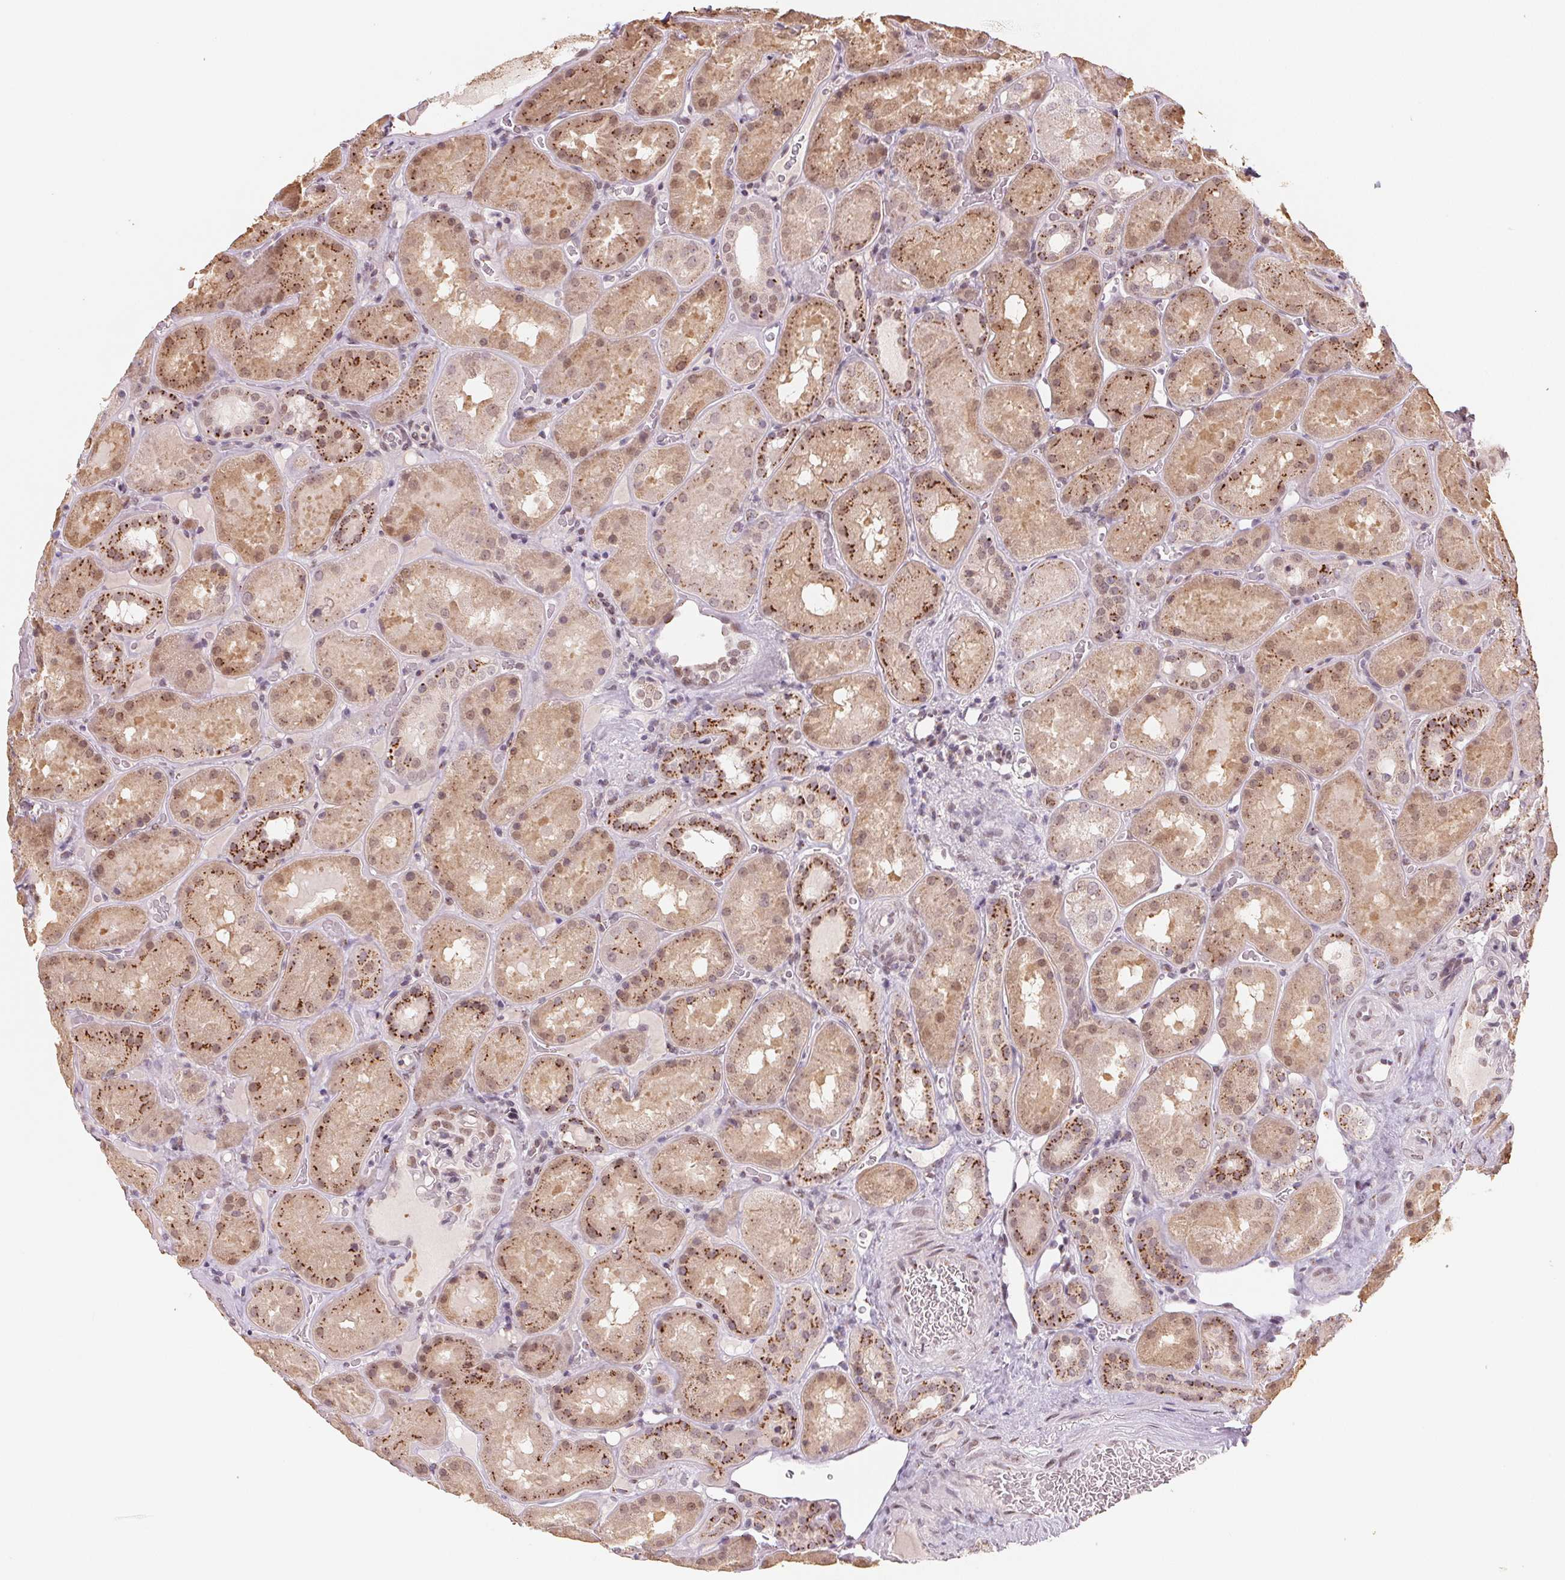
{"staining": {"intensity": "moderate", "quantity": "25%-75%", "location": "cytoplasmic/membranous"}, "tissue": "kidney", "cell_type": "Cells in glomeruli", "image_type": "normal", "snomed": [{"axis": "morphology", "description": "Normal tissue, NOS"}, {"axis": "topography", "description": "Kidney"}], "caption": "DAB immunohistochemical staining of unremarkable kidney displays moderate cytoplasmic/membranous protein expression in approximately 25%-75% of cells in glomeruli.", "gene": "RAB22A", "patient": {"sex": "male", "age": 73}}